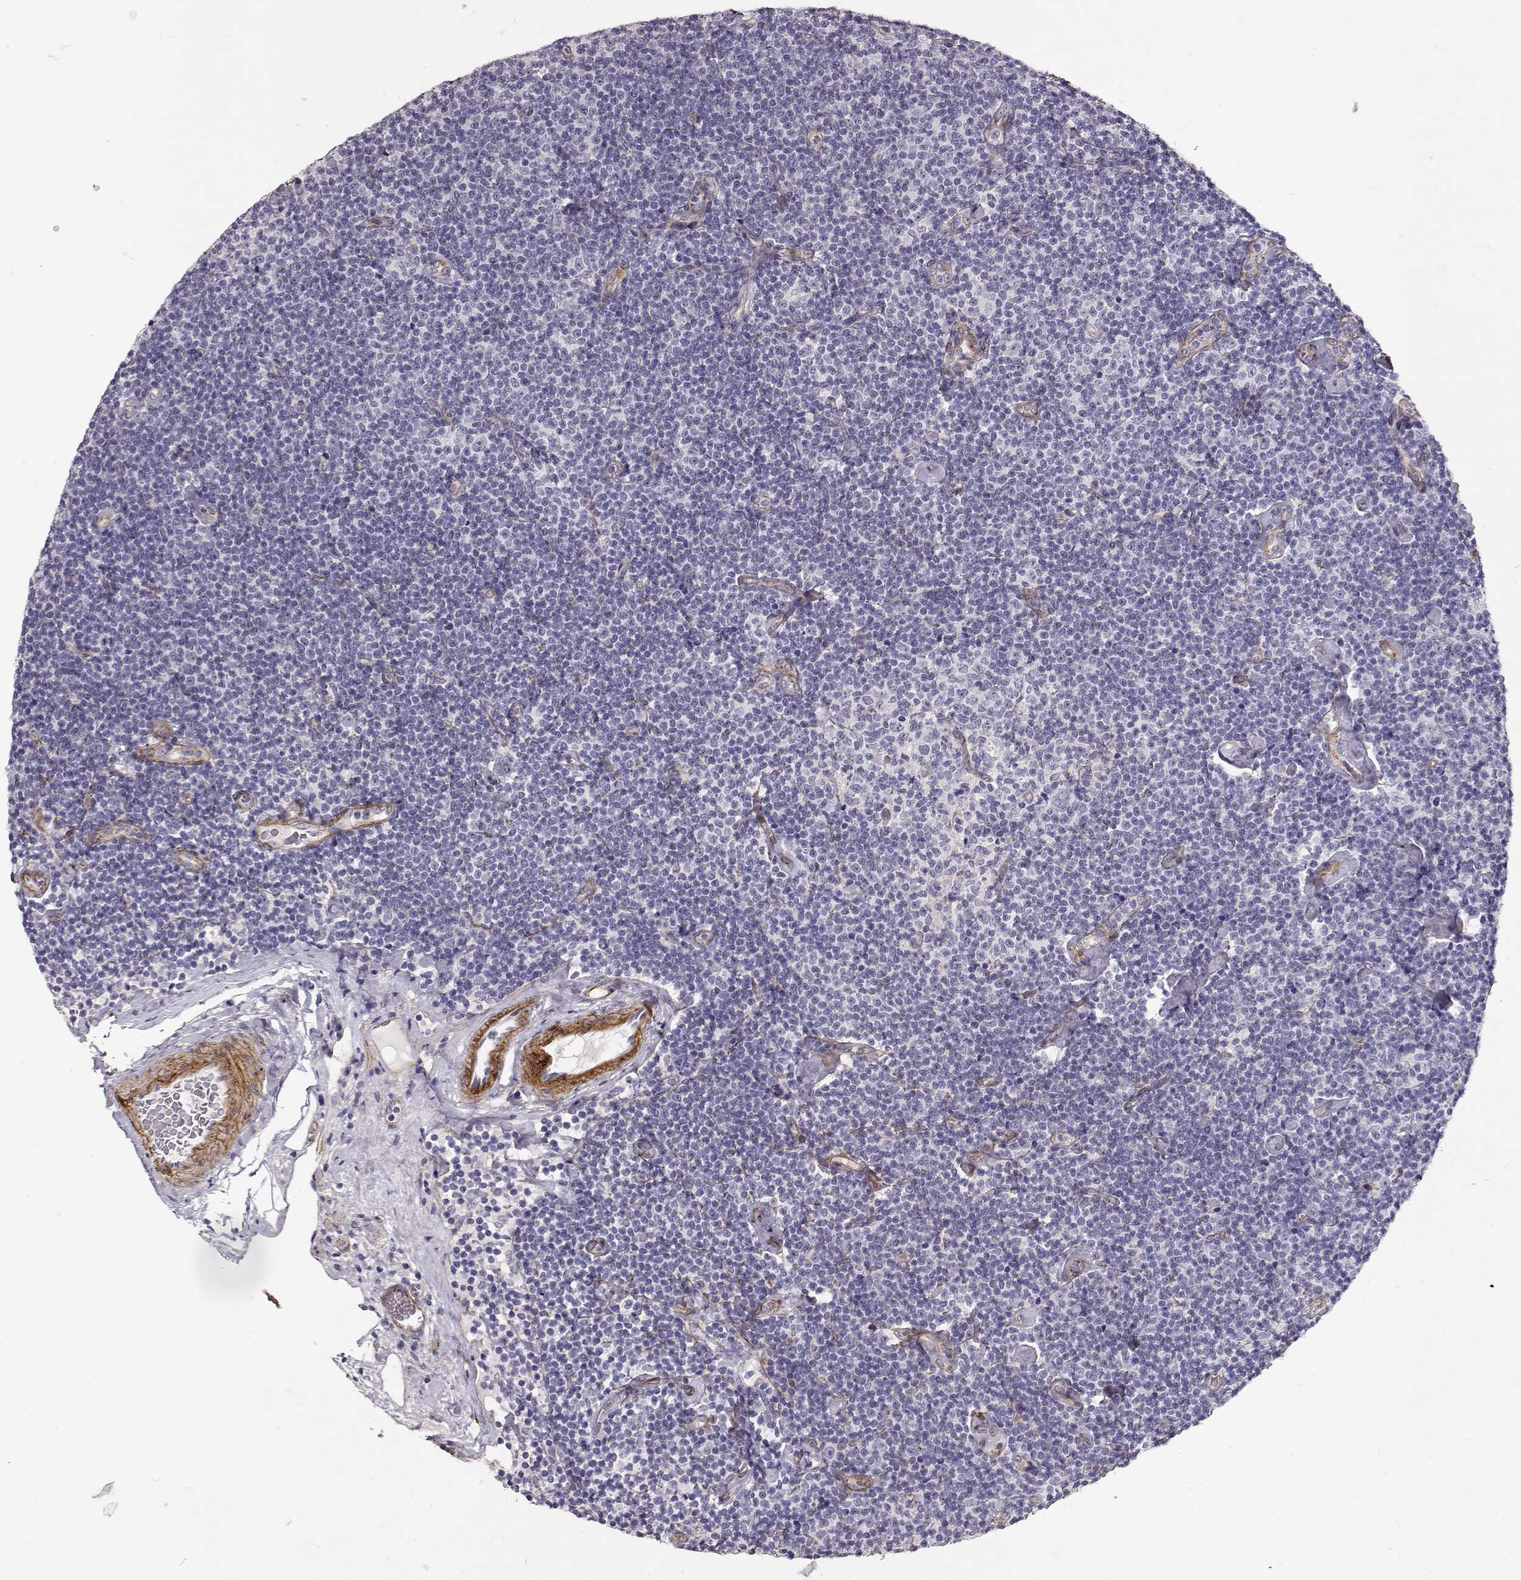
{"staining": {"intensity": "negative", "quantity": "none", "location": "none"}, "tissue": "lymphoma", "cell_type": "Tumor cells", "image_type": "cancer", "snomed": [{"axis": "morphology", "description": "Malignant lymphoma, non-Hodgkin's type, Low grade"}, {"axis": "topography", "description": "Lymph node"}], "caption": "This is an immunohistochemistry image of lymphoma. There is no staining in tumor cells.", "gene": "LAMC1", "patient": {"sex": "male", "age": 81}}